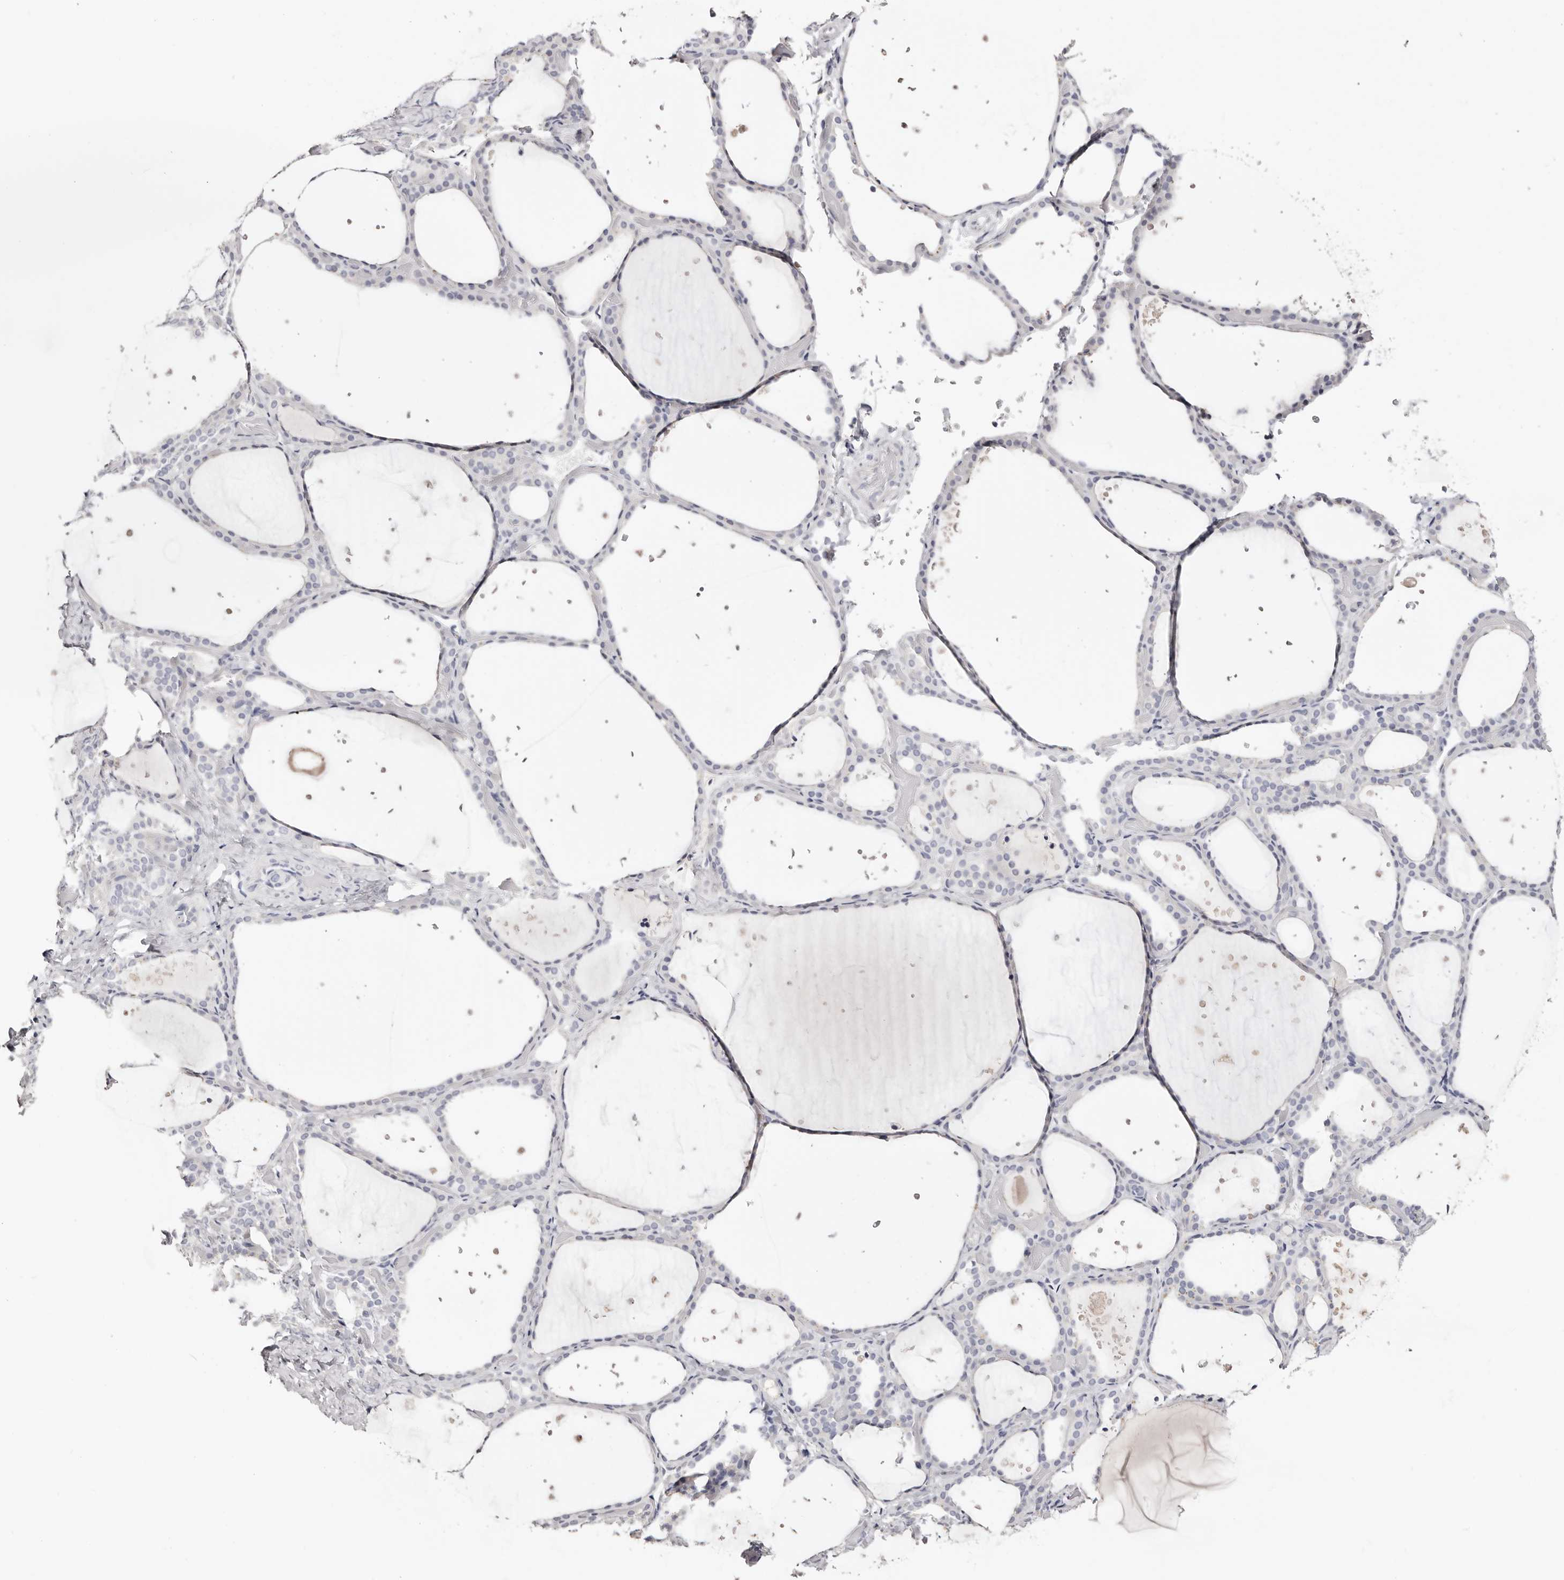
{"staining": {"intensity": "negative", "quantity": "none", "location": "none"}, "tissue": "thyroid gland", "cell_type": "Glandular cells", "image_type": "normal", "snomed": [{"axis": "morphology", "description": "Normal tissue, NOS"}, {"axis": "topography", "description": "Thyroid gland"}], "caption": "This is a image of immunohistochemistry staining of benign thyroid gland, which shows no expression in glandular cells.", "gene": "AKNAD1", "patient": {"sex": "female", "age": 44}}